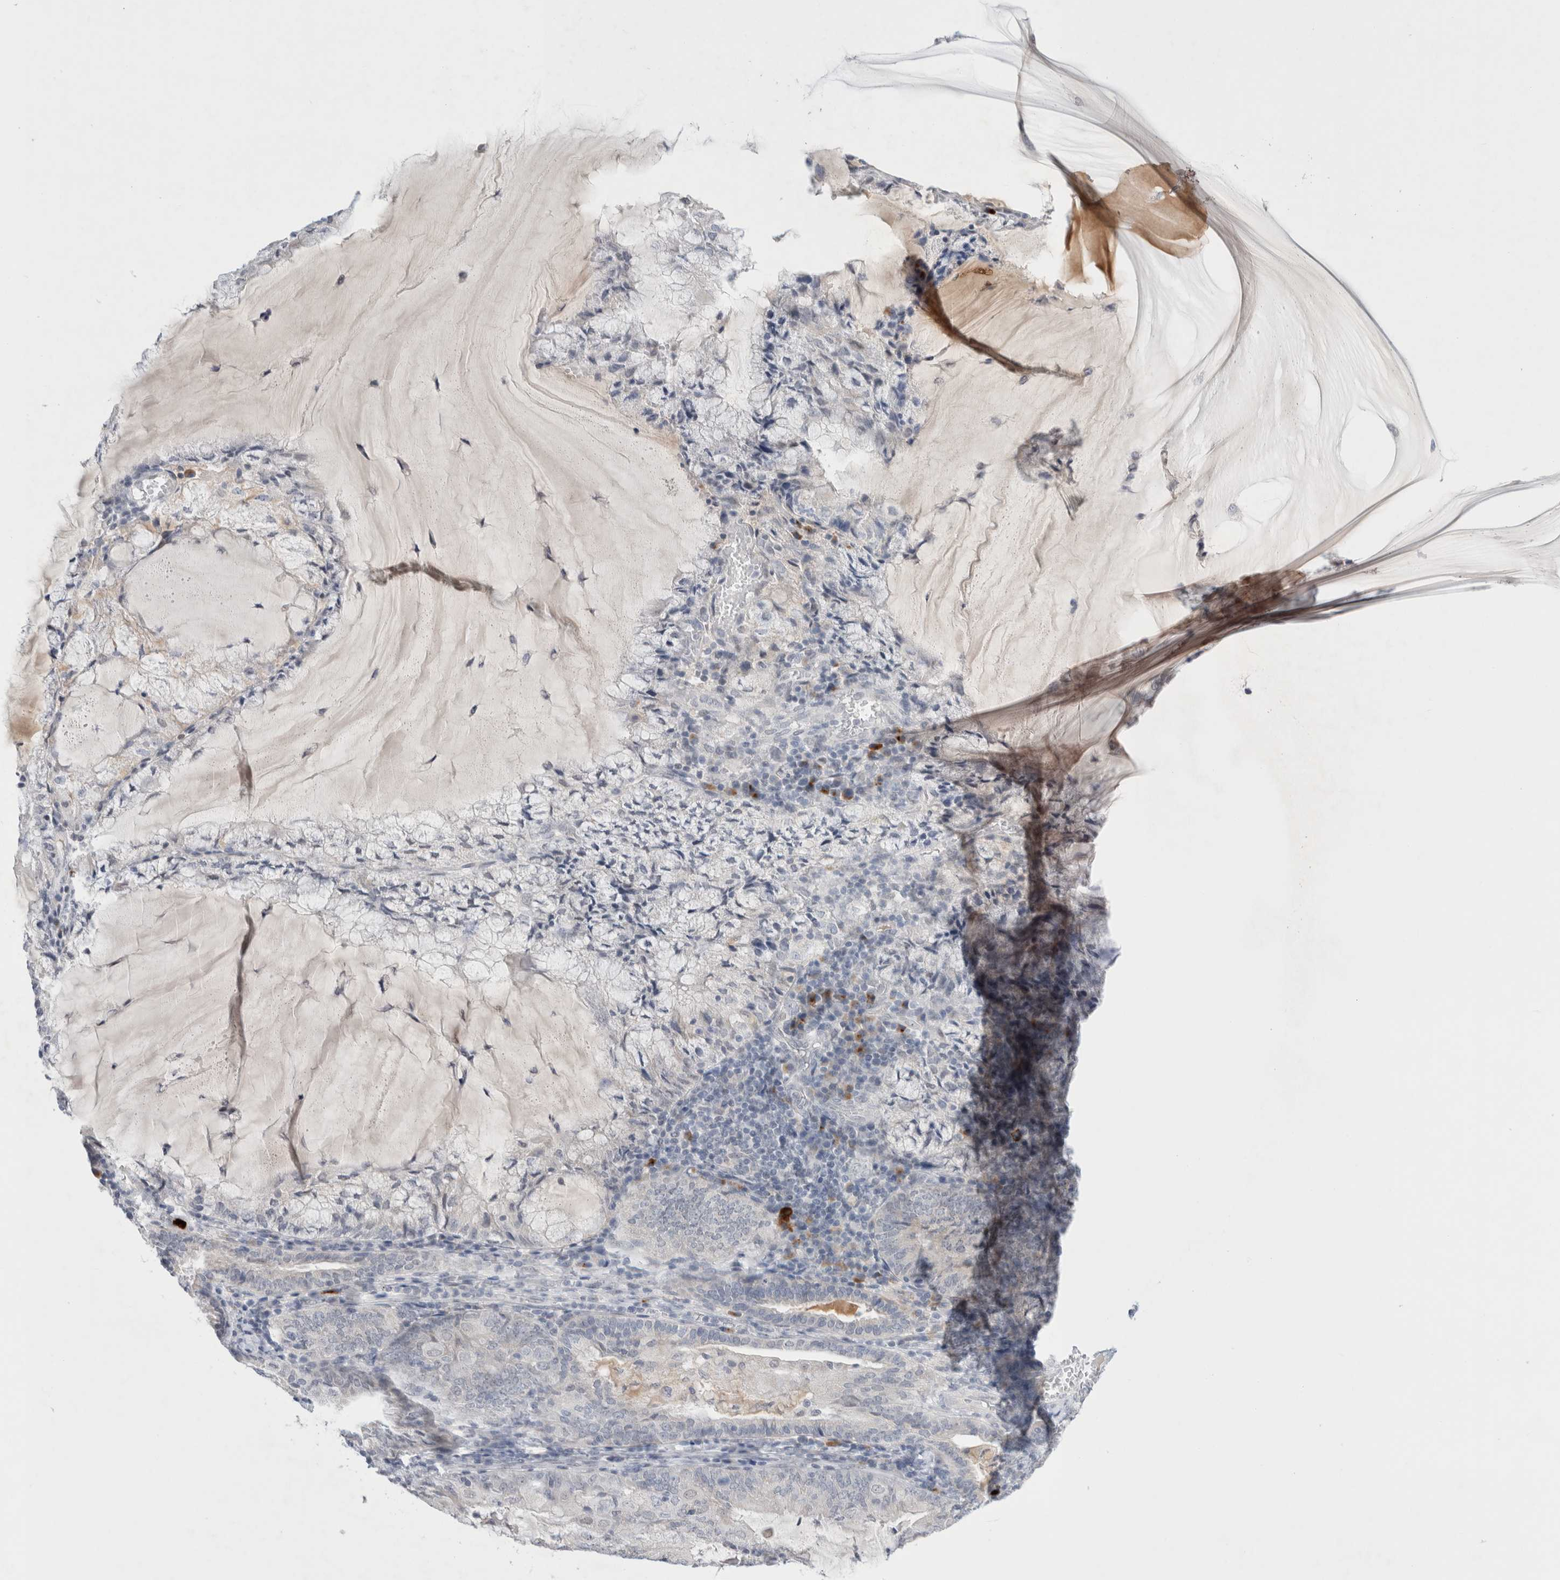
{"staining": {"intensity": "negative", "quantity": "none", "location": "none"}, "tissue": "endometrial cancer", "cell_type": "Tumor cells", "image_type": "cancer", "snomed": [{"axis": "morphology", "description": "Adenocarcinoma, NOS"}, {"axis": "topography", "description": "Endometrium"}], "caption": "Endometrial cancer was stained to show a protein in brown. There is no significant staining in tumor cells. Brightfield microscopy of immunohistochemistry (IHC) stained with DAB (3,3'-diaminobenzidine) (brown) and hematoxylin (blue), captured at high magnification.", "gene": "SLC22A12", "patient": {"sex": "female", "age": 81}}